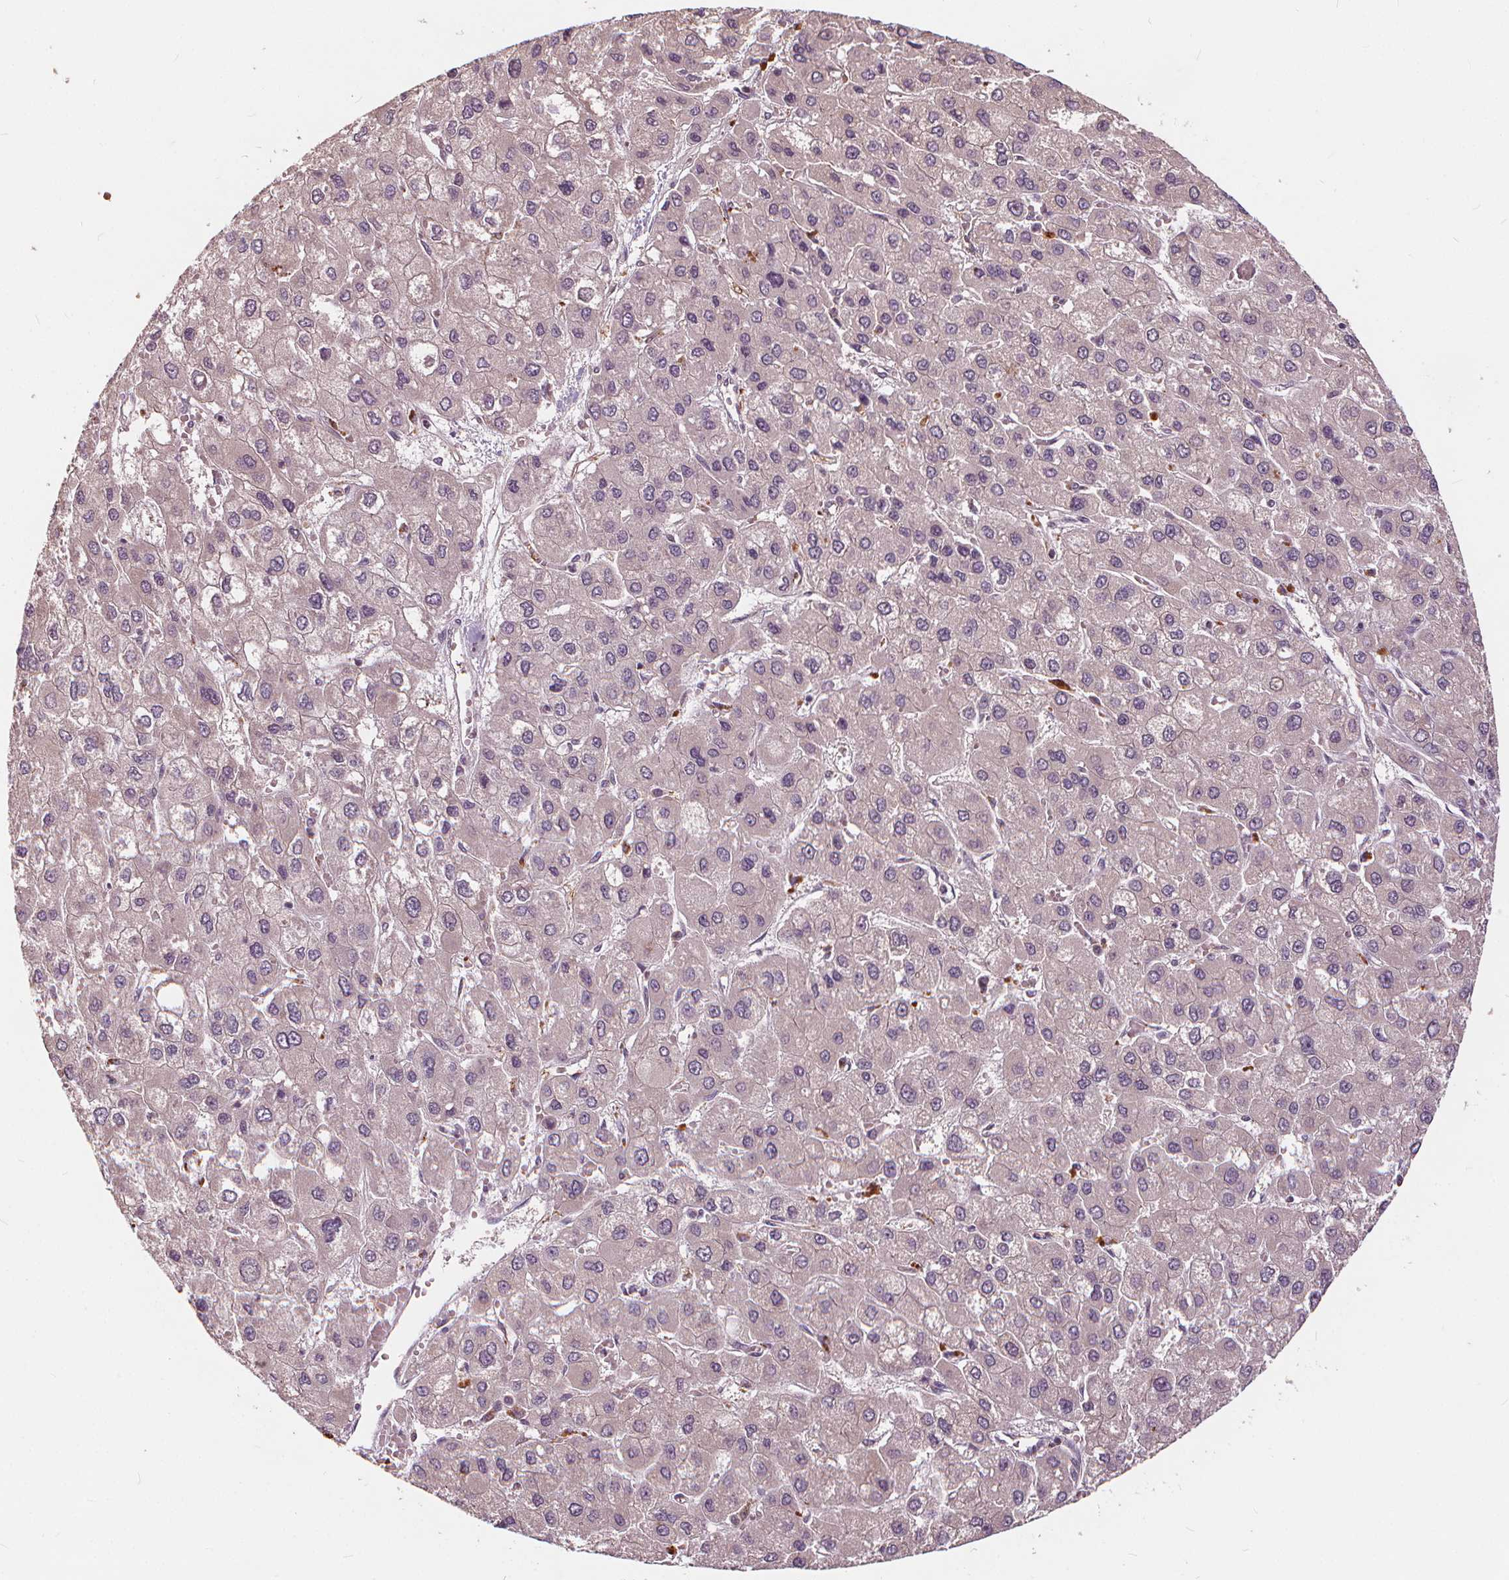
{"staining": {"intensity": "negative", "quantity": "none", "location": "none"}, "tissue": "liver cancer", "cell_type": "Tumor cells", "image_type": "cancer", "snomed": [{"axis": "morphology", "description": "Carcinoma, Hepatocellular, NOS"}, {"axis": "topography", "description": "Liver"}], "caption": "Human liver cancer (hepatocellular carcinoma) stained for a protein using immunohistochemistry (IHC) displays no staining in tumor cells.", "gene": "IPO13", "patient": {"sex": "female", "age": 41}}